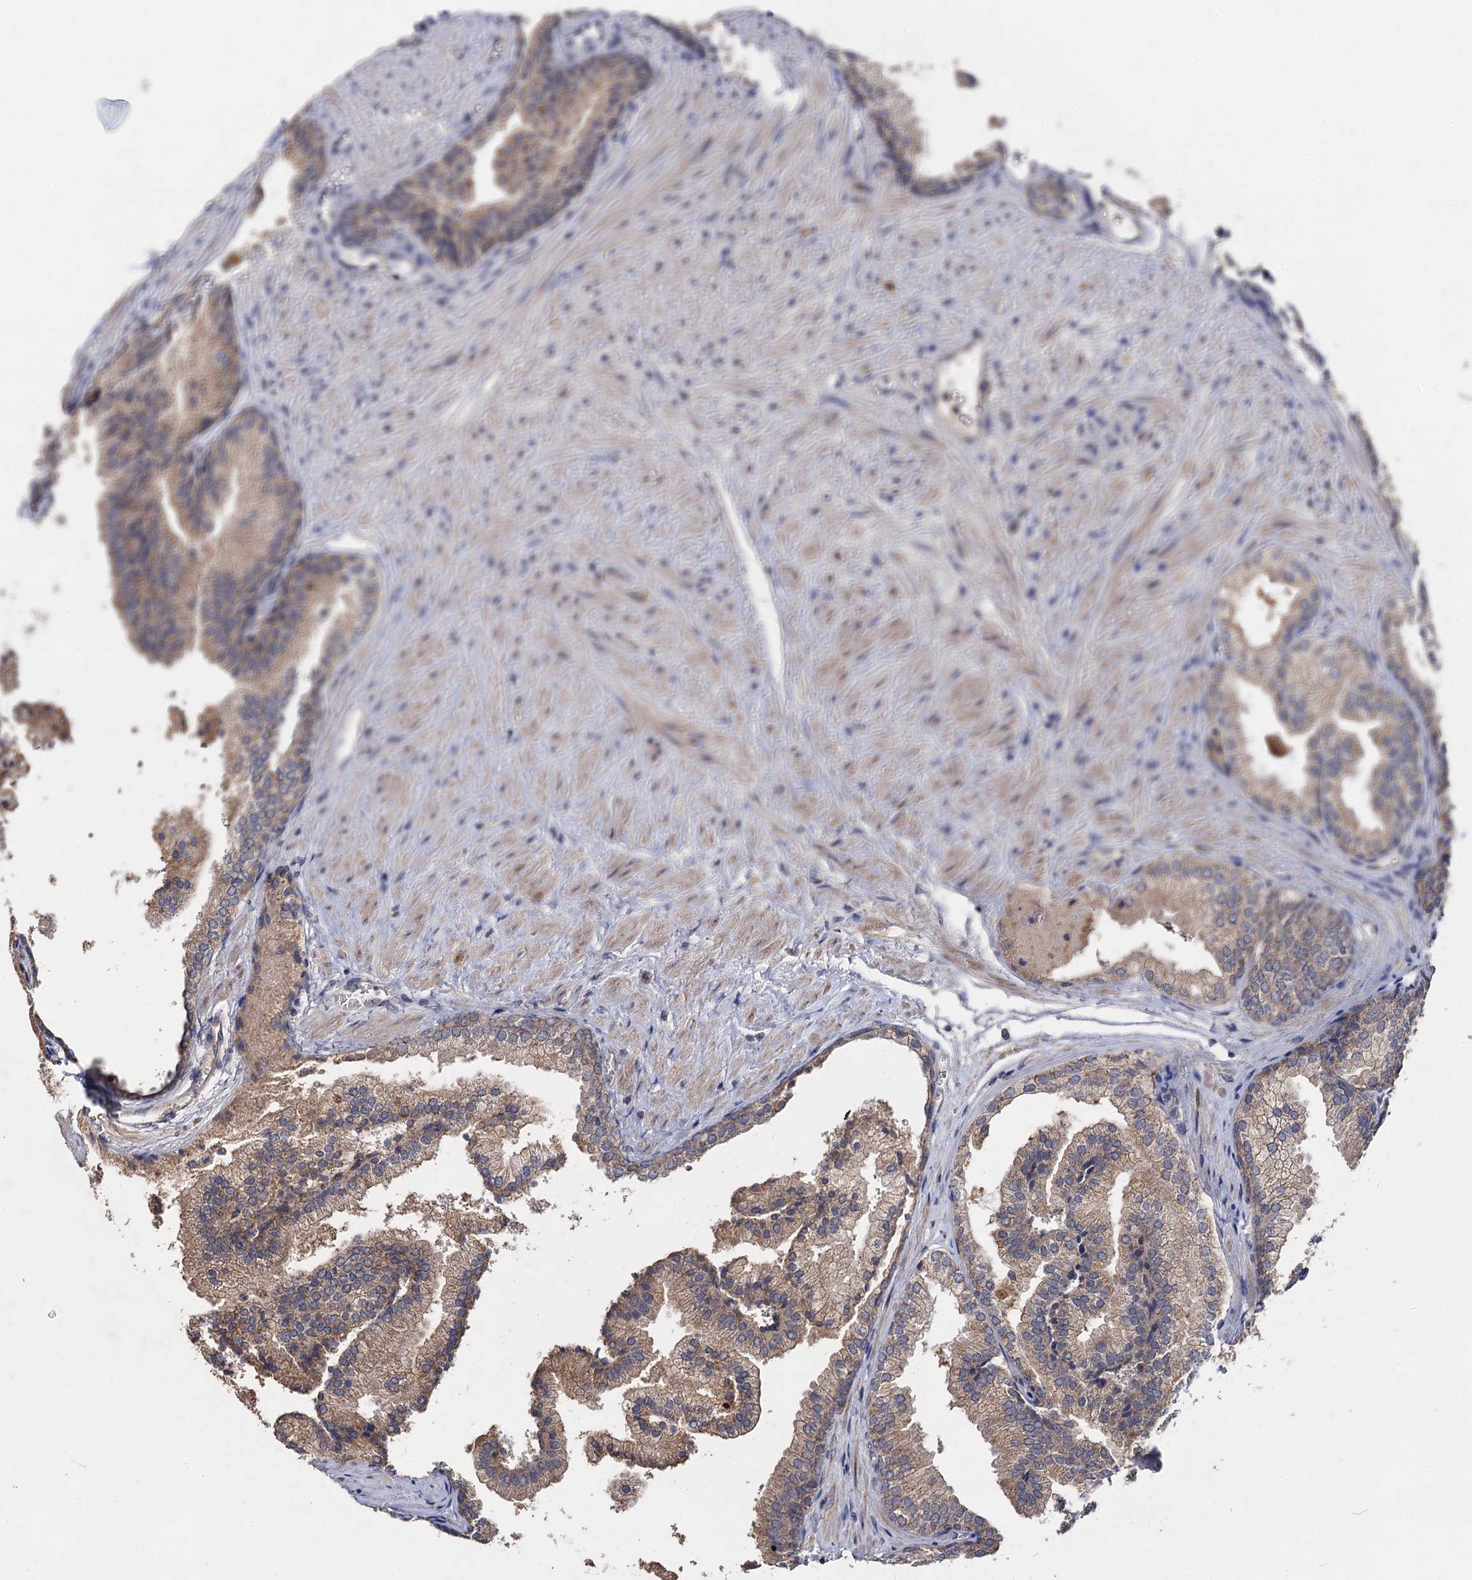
{"staining": {"intensity": "moderate", "quantity": ">75%", "location": "cytoplasmic/membranous"}, "tissue": "prostate", "cell_type": "Glandular cells", "image_type": "normal", "snomed": [{"axis": "morphology", "description": "Normal tissue, NOS"}, {"axis": "topography", "description": "Prostate"}], "caption": "Immunohistochemical staining of benign human prostate displays medium levels of moderate cytoplasmic/membranous expression in approximately >75% of glandular cells.", "gene": "VPS37D", "patient": {"sex": "male", "age": 76}}